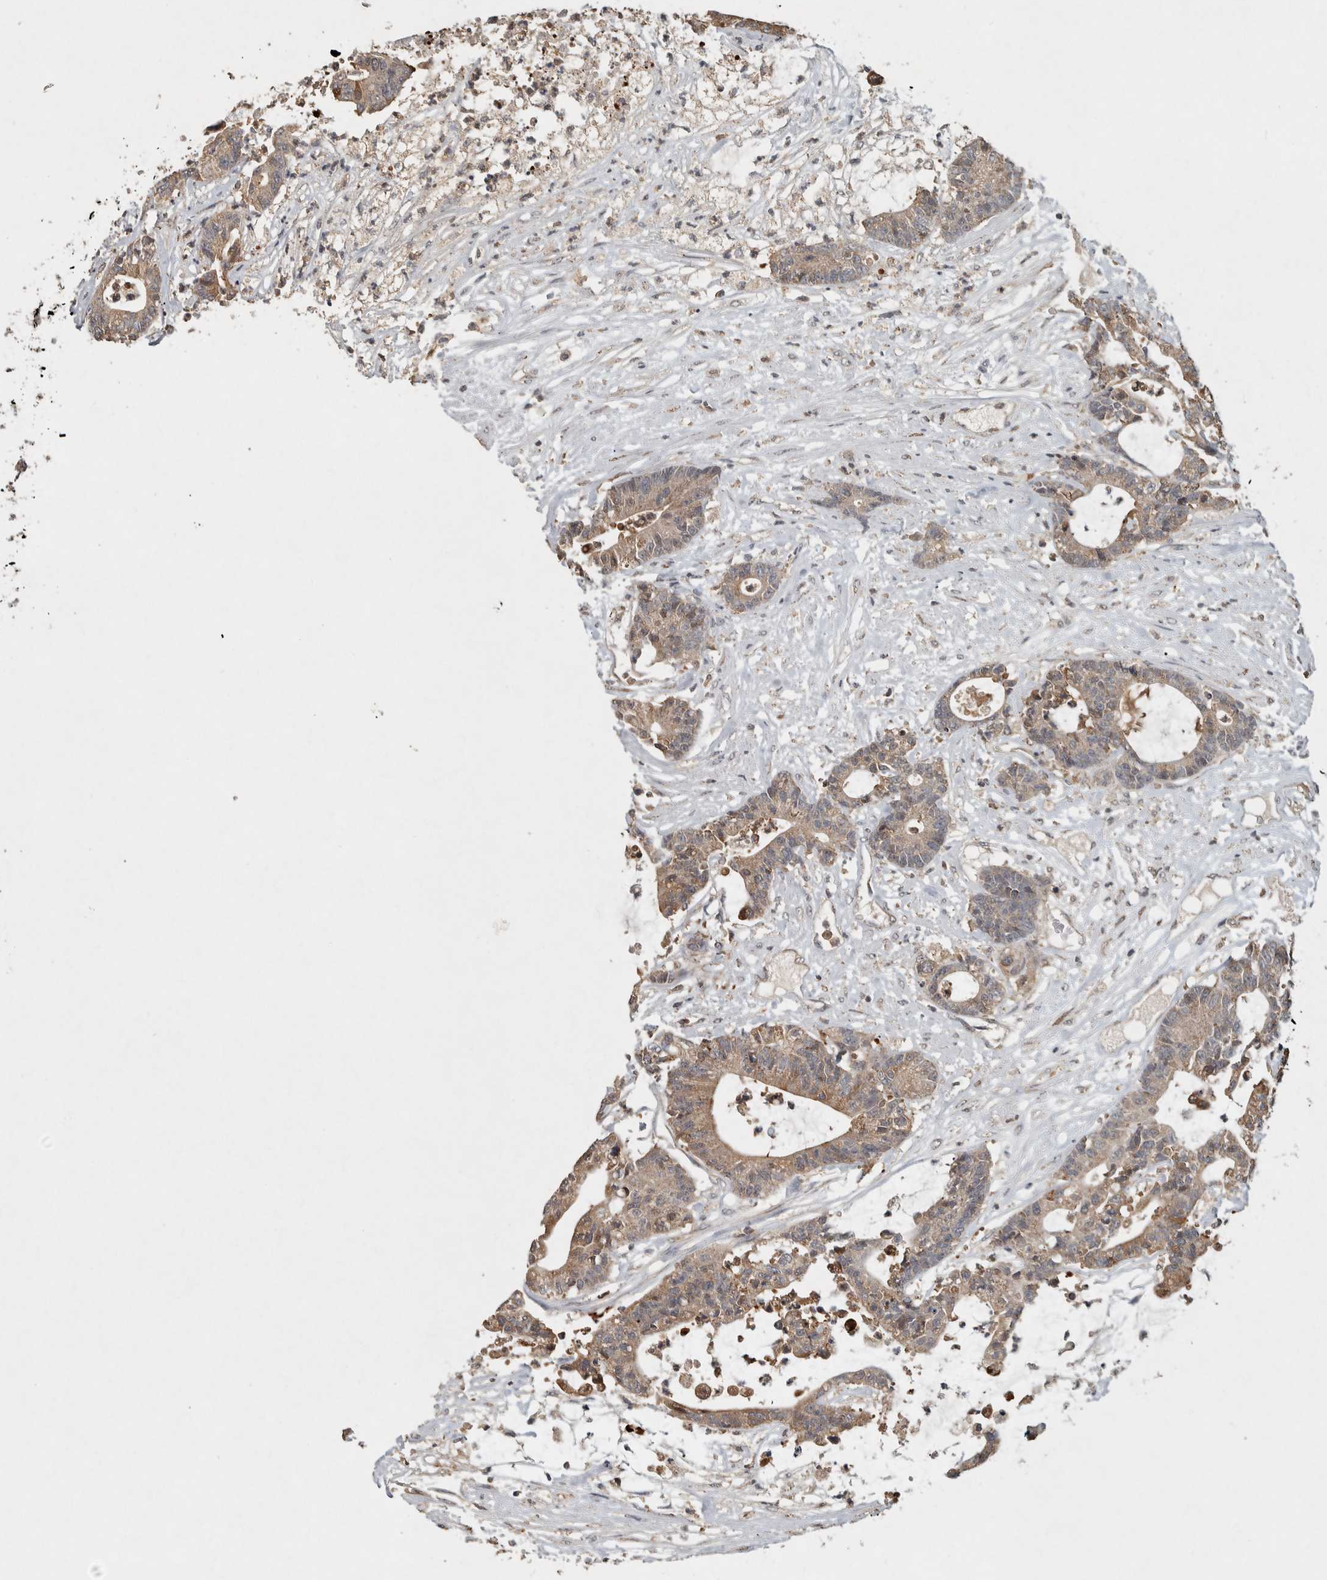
{"staining": {"intensity": "weak", "quantity": ">75%", "location": "cytoplasmic/membranous"}, "tissue": "colorectal cancer", "cell_type": "Tumor cells", "image_type": "cancer", "snomed": [{"axis": "morphology", "description": "Adenocarcinoma, NOS"}, {"axis": "topography", "description": "Colon"}], "caption": "Immunohistochemical staining of human colorectal cancer reveals low levels of weak cytoplasmic/membranous protein expression in about >75% of tumor cells.", "gene": "EIF3H", "patient": {"sex": "female", "age": 84}}